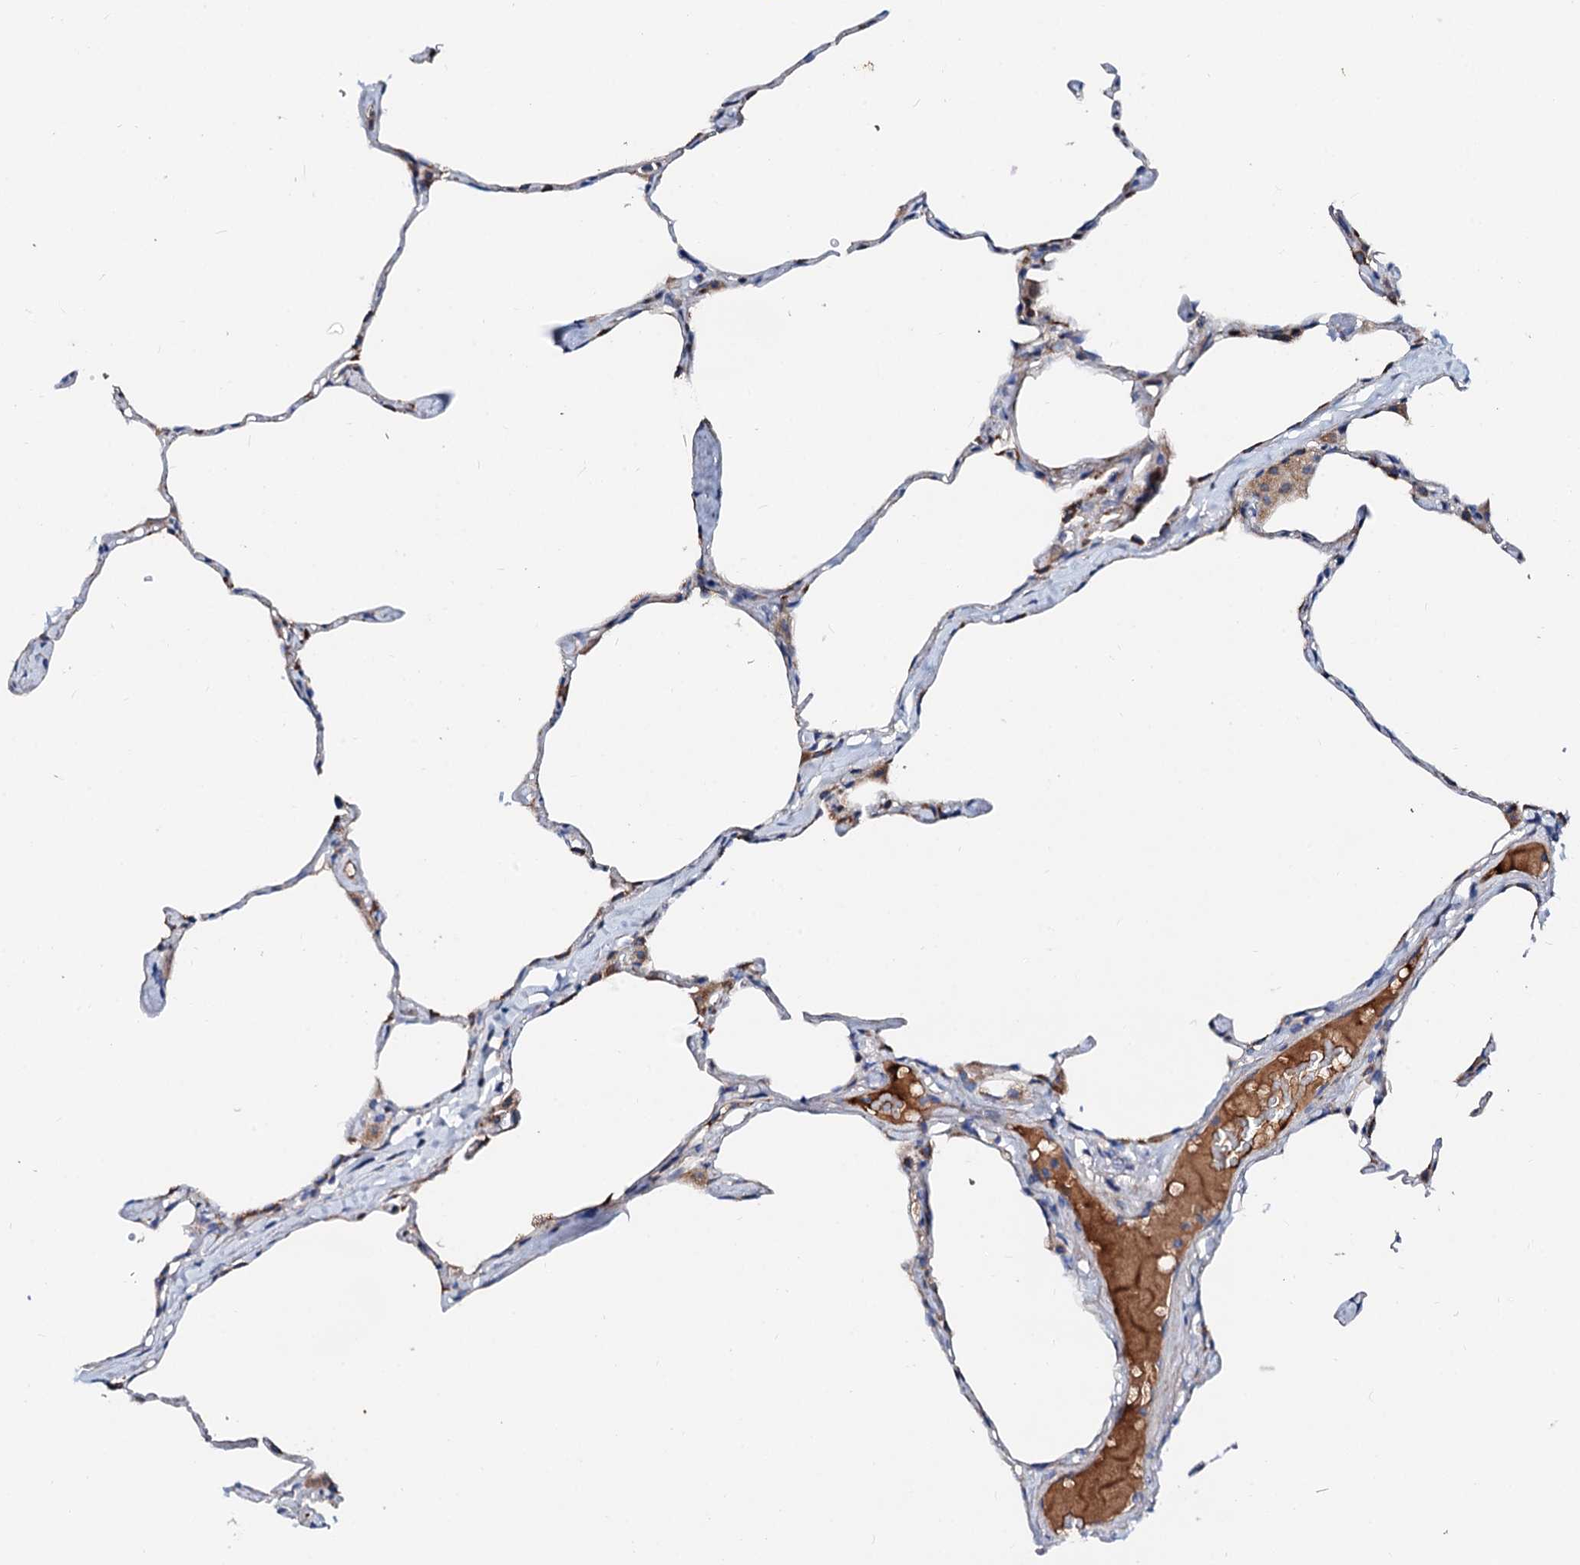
{"staining": {"intensity": "moderate", "quantity": "<25%", "location": "cytoplasmic/membranous"}, "tissue": "lung", "cell_type": "Alveolar cells", "image_type": "normal", "snomed": [{"axis": "morphology", "description": "Normal tissue, NOS"}, {"axis": "topography", "description": "Lung"}], "caption": "Moderate cytoplasmic/membranous staining for a protein is identified in approximately <25% of alveolar cells of normal lung using immunohistochemistry.", "gene": "SLC10A7", "patient": {"sex": "male", "age": 65}}